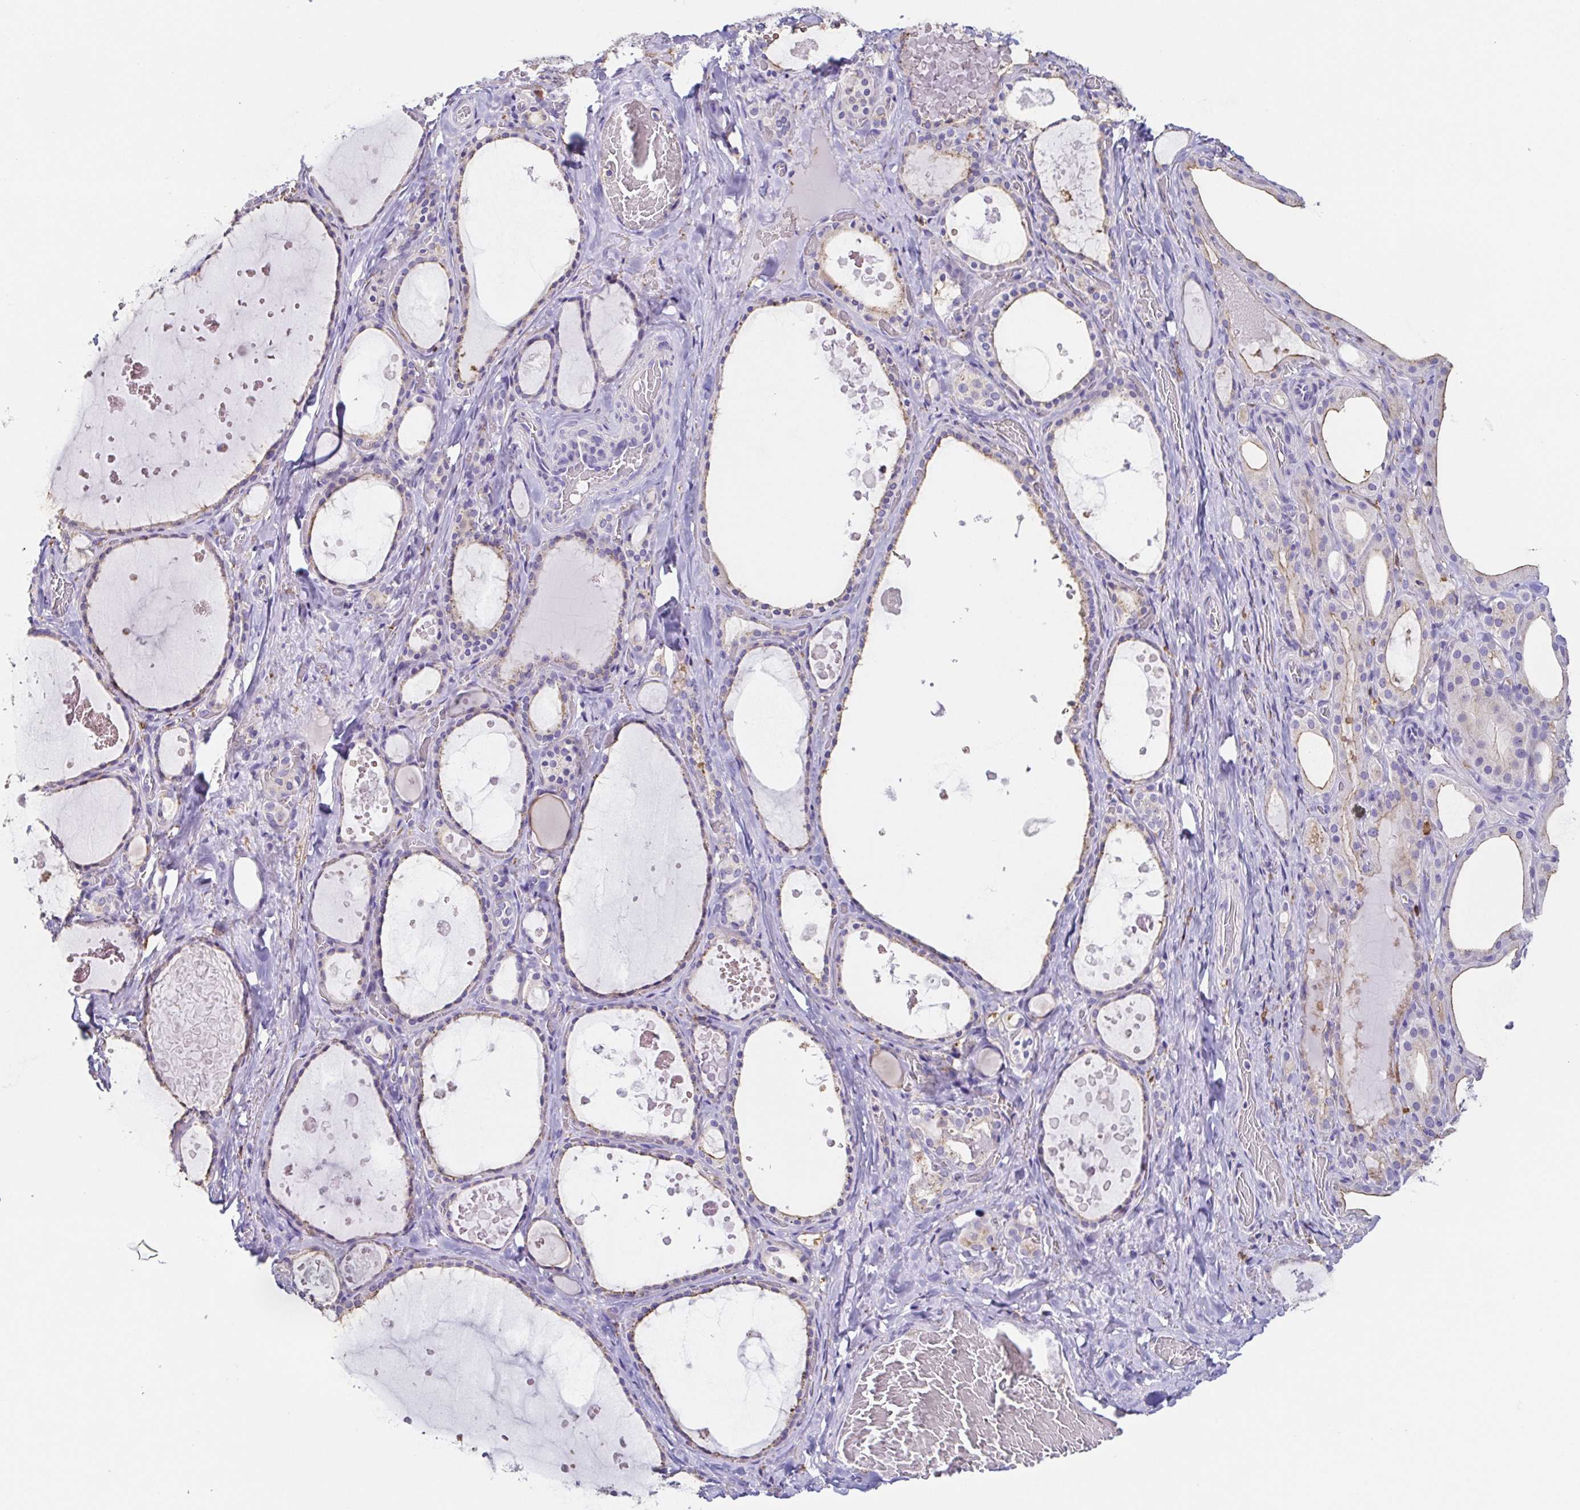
{"staining": {"intensity": "weak", "quantity": "<25%", "location": "cytoplasmic/membranous"}, "tissue": "thyroid gland", "cell_type": "Glandular cells", "image_type": "normal", "snomed": [{"axis": "morphology", "description": "Normal tissue, NOS"}, {"axis": "topography", "description": "Thyroid gland"}], "caption": "Immunohistochemistry photomicrograph of normal thyroid gland: thyroid gland stained with DAB (3,3'-diaminobenzidine) exhibits no significant protein staining in glandular cells. The staining was performed using DAB to visualize the protein expression in brown, while the nuclei were stained in blue with hematoxylin (Magnification: 20x).", "gene": "ANXA10", "patient": {"sex": "female", "age": 56}}